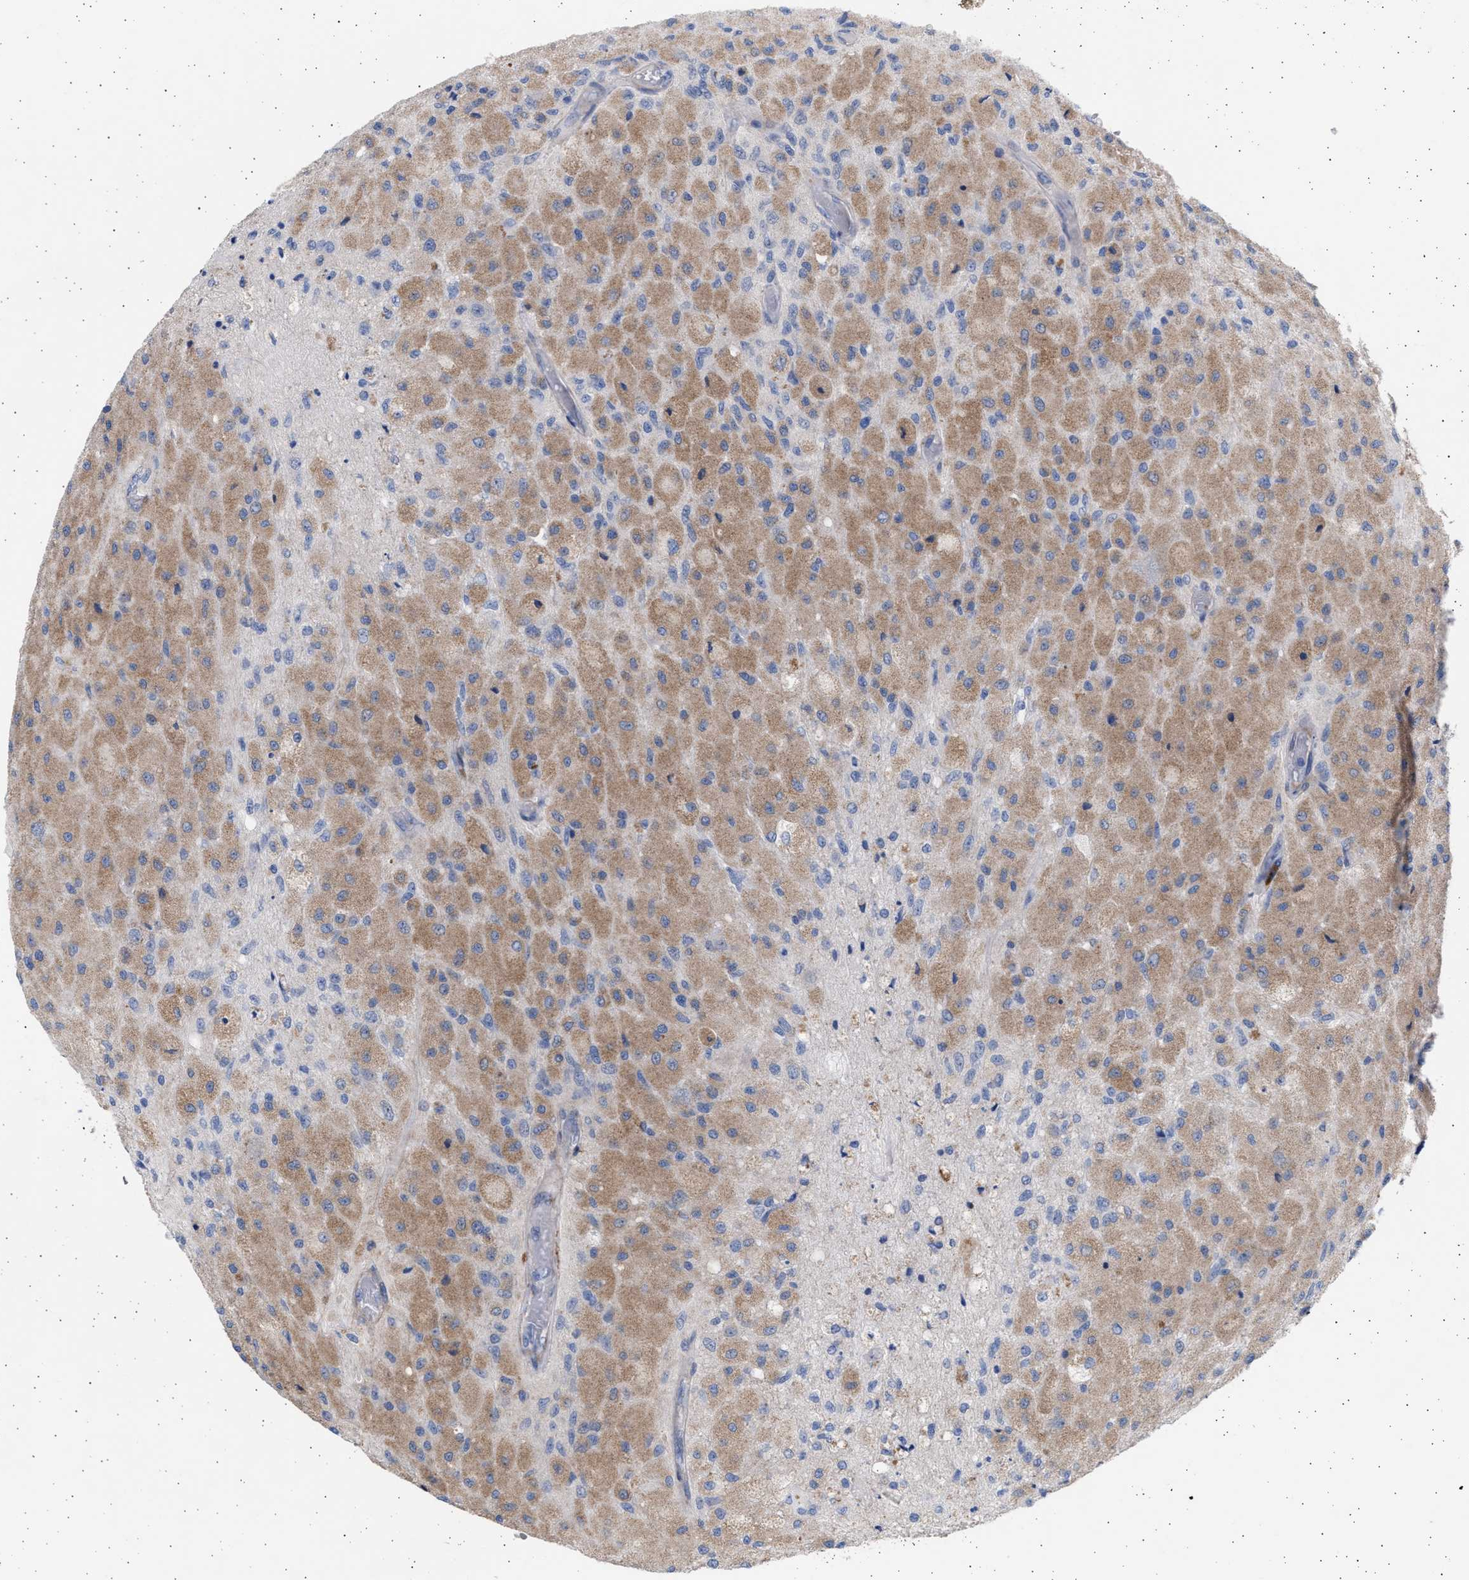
{"staining": {"intensity": "moderate", "quantity": "25%-75%", "location": "cytoplasmic/membranous"}, "tissue": "glioma", "cell_type": "Tumor cells", "image_type": "cancer", "snomed": [{"axis": "morphology", "description": "Normal tissue, NOS"}, {"axis": "morphology", "description": "Glioma, malignant, High grade"}, {"axis": "topography", "description": "Cerebral cortex"}], "caption": "An immunohistochemistry (IHC) image of neoplastic tissue is shown. Protein staining in brown labels moderate cytoplasmic/membranous positivity in glioma within tumor cells.", "gene": "NBR1", "patient": {"sex": "male", "age": 77}}